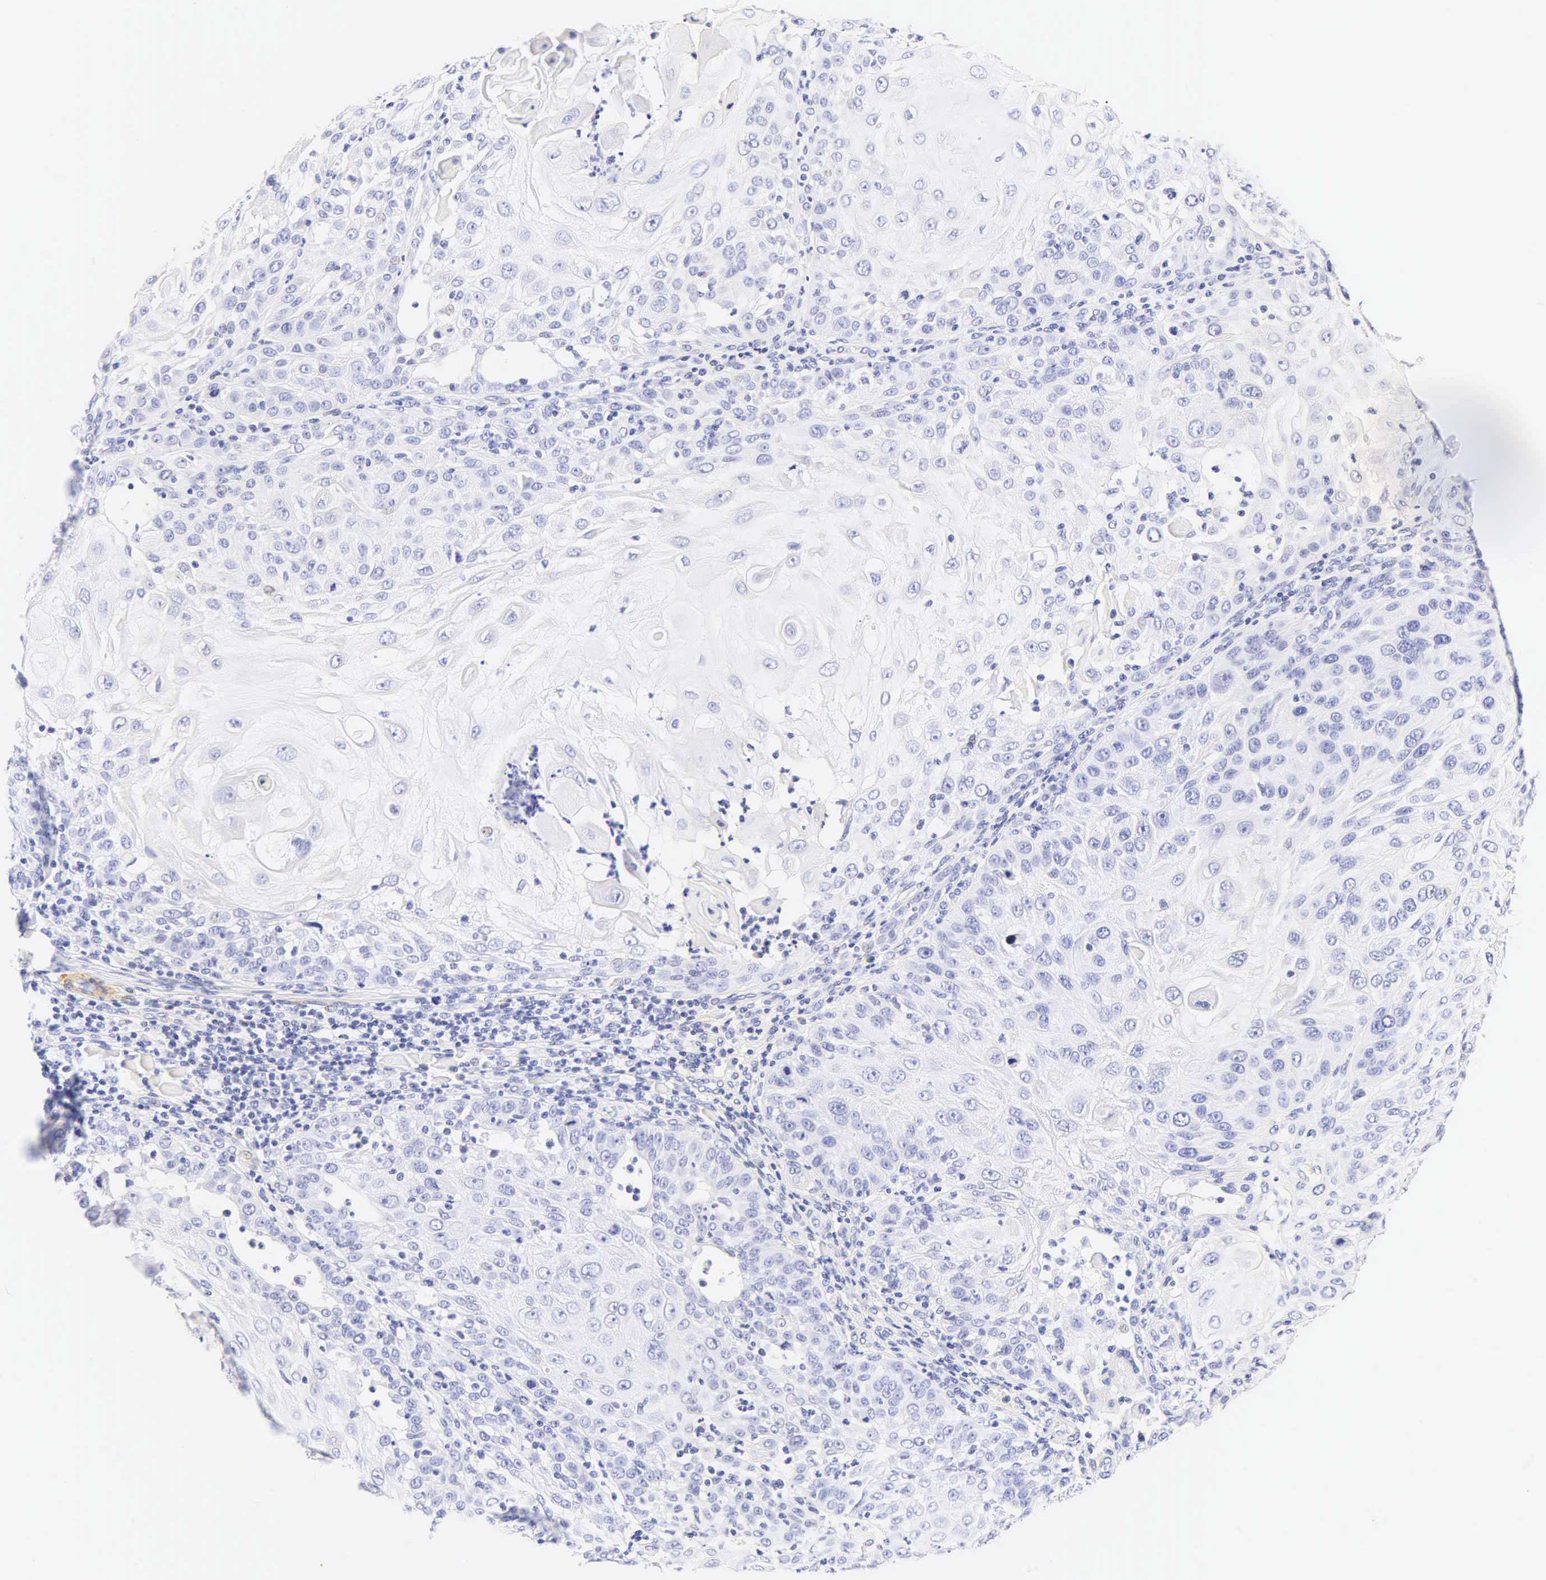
{"staining": {"intensity": "negative", "quantity": "none", "location": "none"}, "tissue": "skin cancer", "cell_type": "Tumor cells", "image_type": "cancer", "snomed": [{"axis": "morphology", "description": "Squamous cell carcinoma, NOS"}, {"axis": "topography", "description": "Skin"}], "caption": "A high-resolution histopathology image shows immunohistochemistry staining of skin cancer, which shows no significant staining in tumor cells.", "gene": "CALD1", "patient": {"sex": "female", "age": 89}}